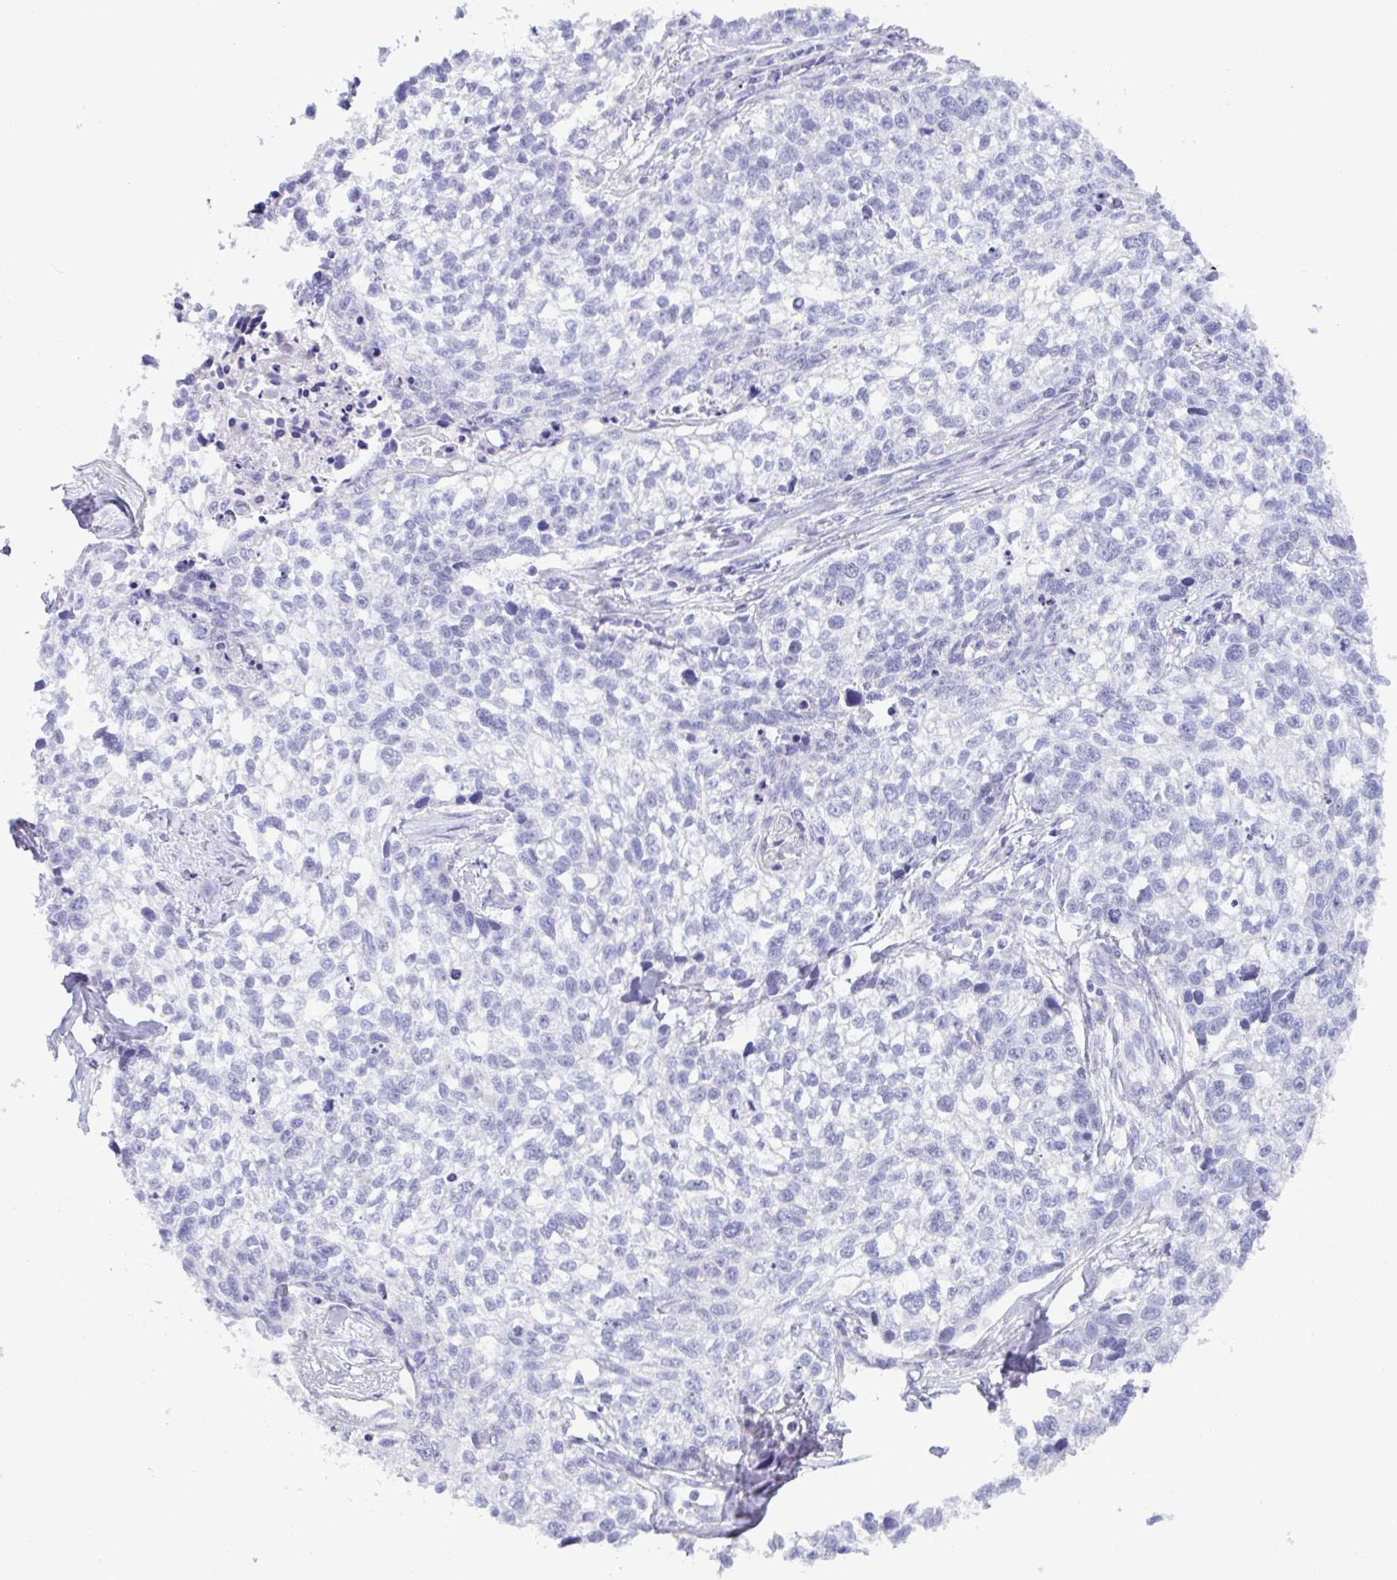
{"staining": {"intensity": "negative", "quantity": "none", "location": "none"}, "tissue": "lung cancer", "cell_type": "Tumor cells", "image_type": "cancer", "snomed": [{"axis": "morphology", "description": "Squamous cell carcinoma, NOS"}, {"axis": "topography", "description": "Lung"}], "caption": "This is a image of IHC staining of lung cancer, which shows no positivity in tumor cells.", "gene": "MED11", "patient": {"sex": "male", "age": 74}}